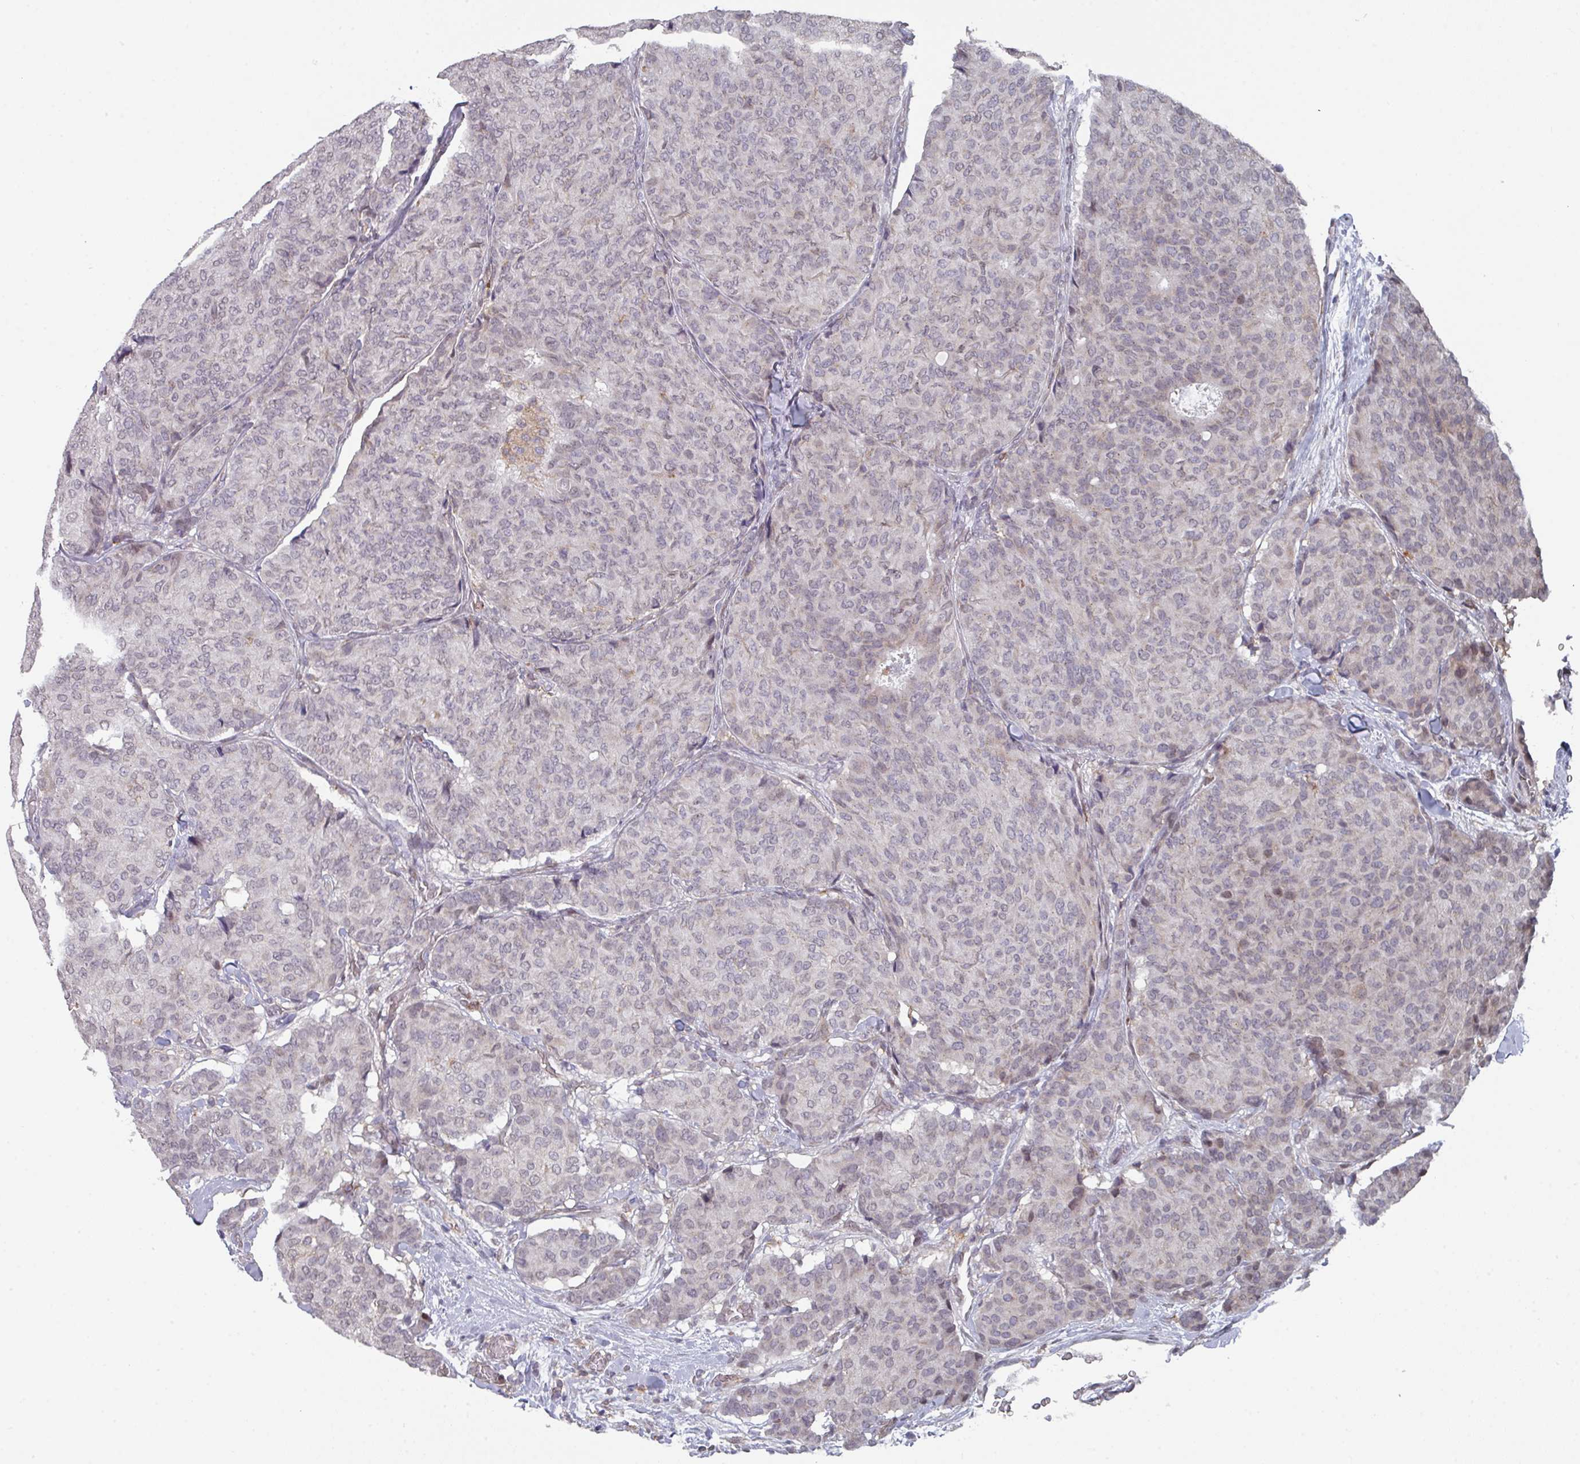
{"staining": {"intensity": "negative", "quantity": "none", "location": "none"}, "tissue": "breast cancer", "cell_type": "Tumor cells", "image_type": "cancer", "snomed": [{"axis": "morphology", "description": "Duct carcinoma"}, {"axis": "topography", "description": "Breast"}], "caption": "Immunohistochemistry (IHC) of breast cancer (invasive ductal carcinoma) shows no positivity in tumor cells.", "gene": "RASAL3", "patient": {"sex": "female", "age": 75}}